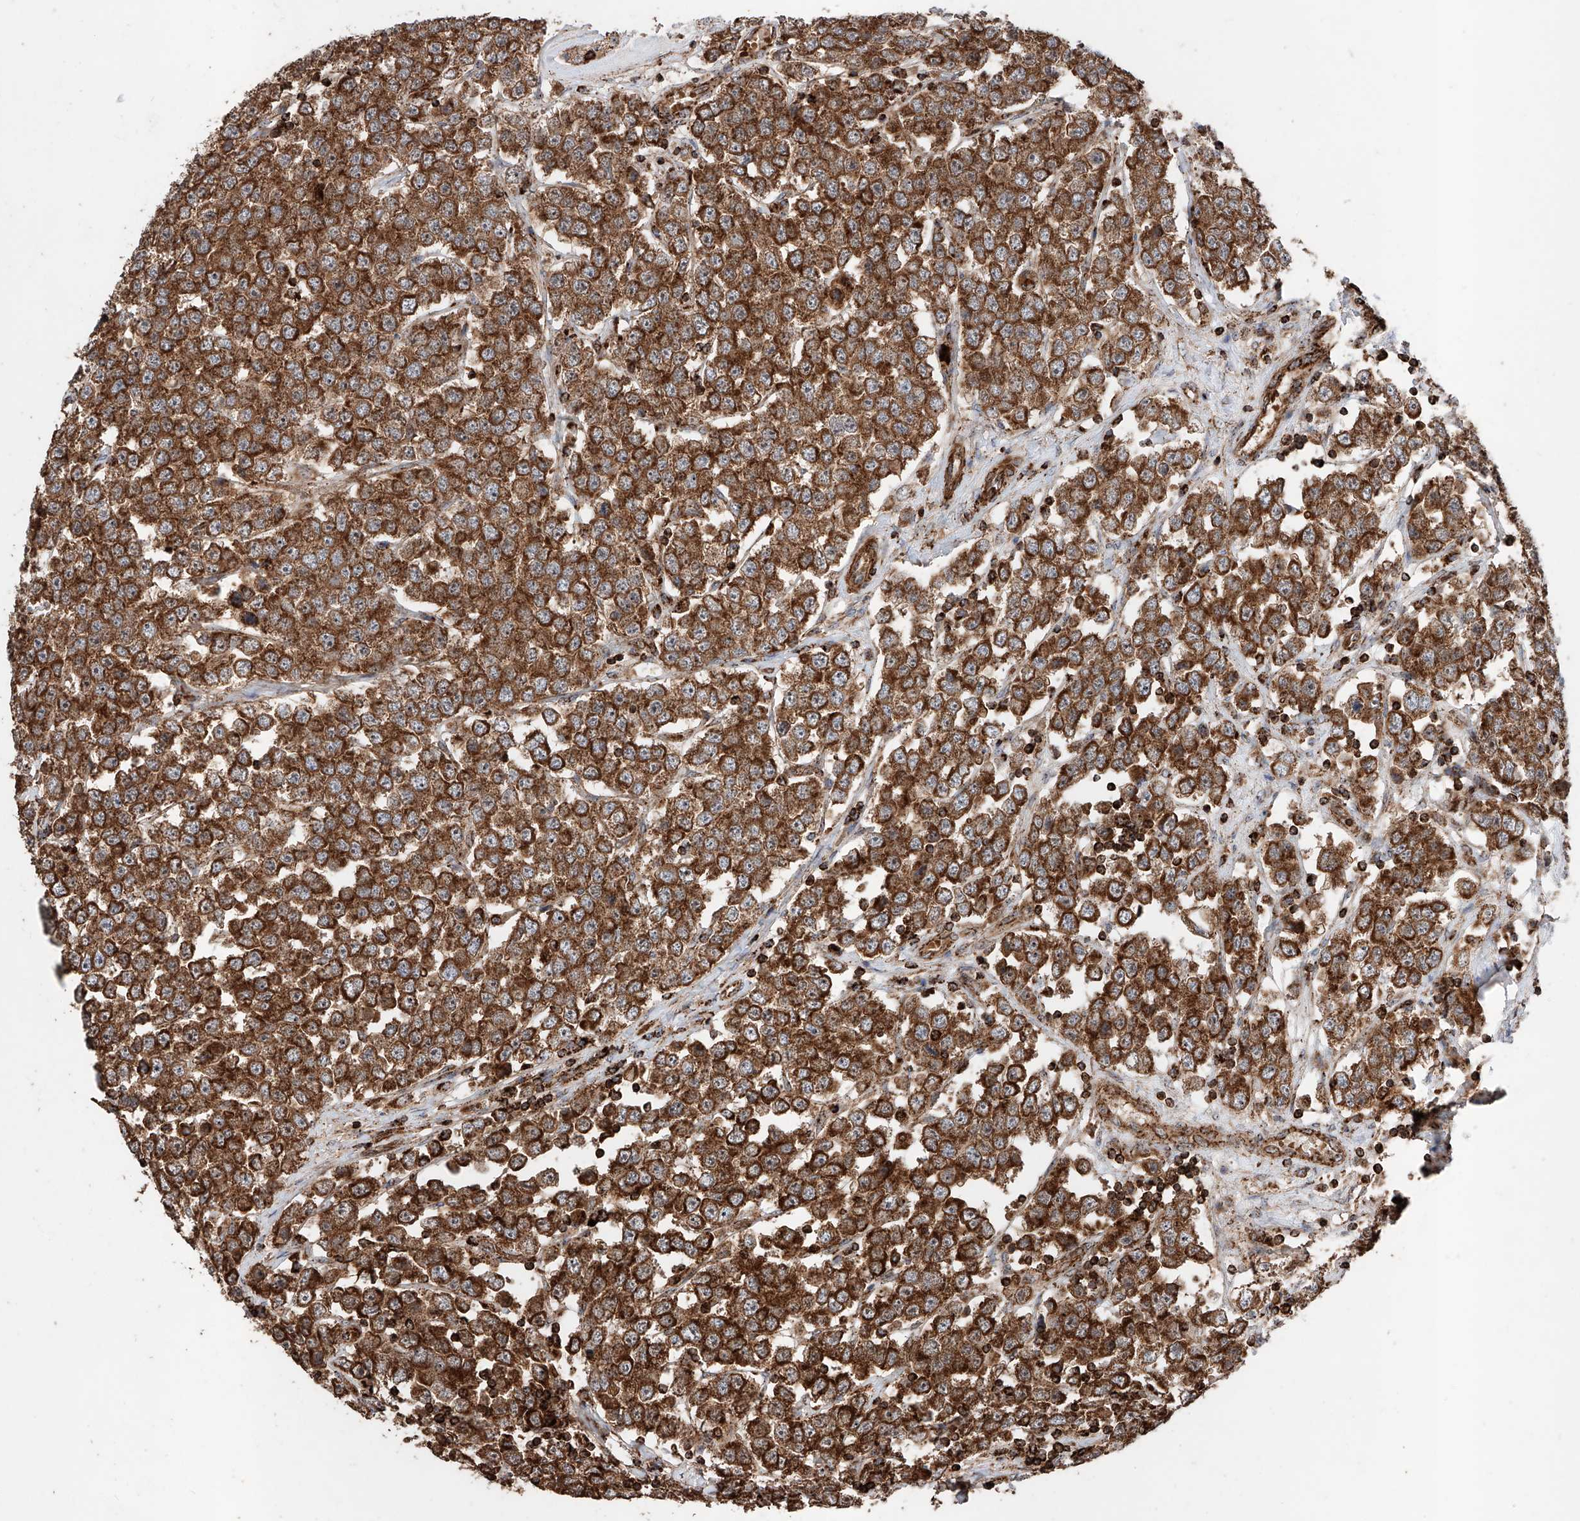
{"staining": {"intensity": "strong", "quantity": ">75%", "location": "cytoplasmic/membranous"}, "tissue": "testis cancer", "cell_type": "Tumor cells", "image_type": "cancer", "snomed": [{"axis": "morphology", "description": "Seminoma, NOS"}, {"axis": "topography", "description": "Testis"}], "caption": "Immunohistochemical staining of testis cancer (seminoma) demonstrates high levels of strong cytoplasmic/membranous protein expression in approximately >75% of tumor cells.", "gene": "PISD", "patient": {"sex": "male", "age": 28}}